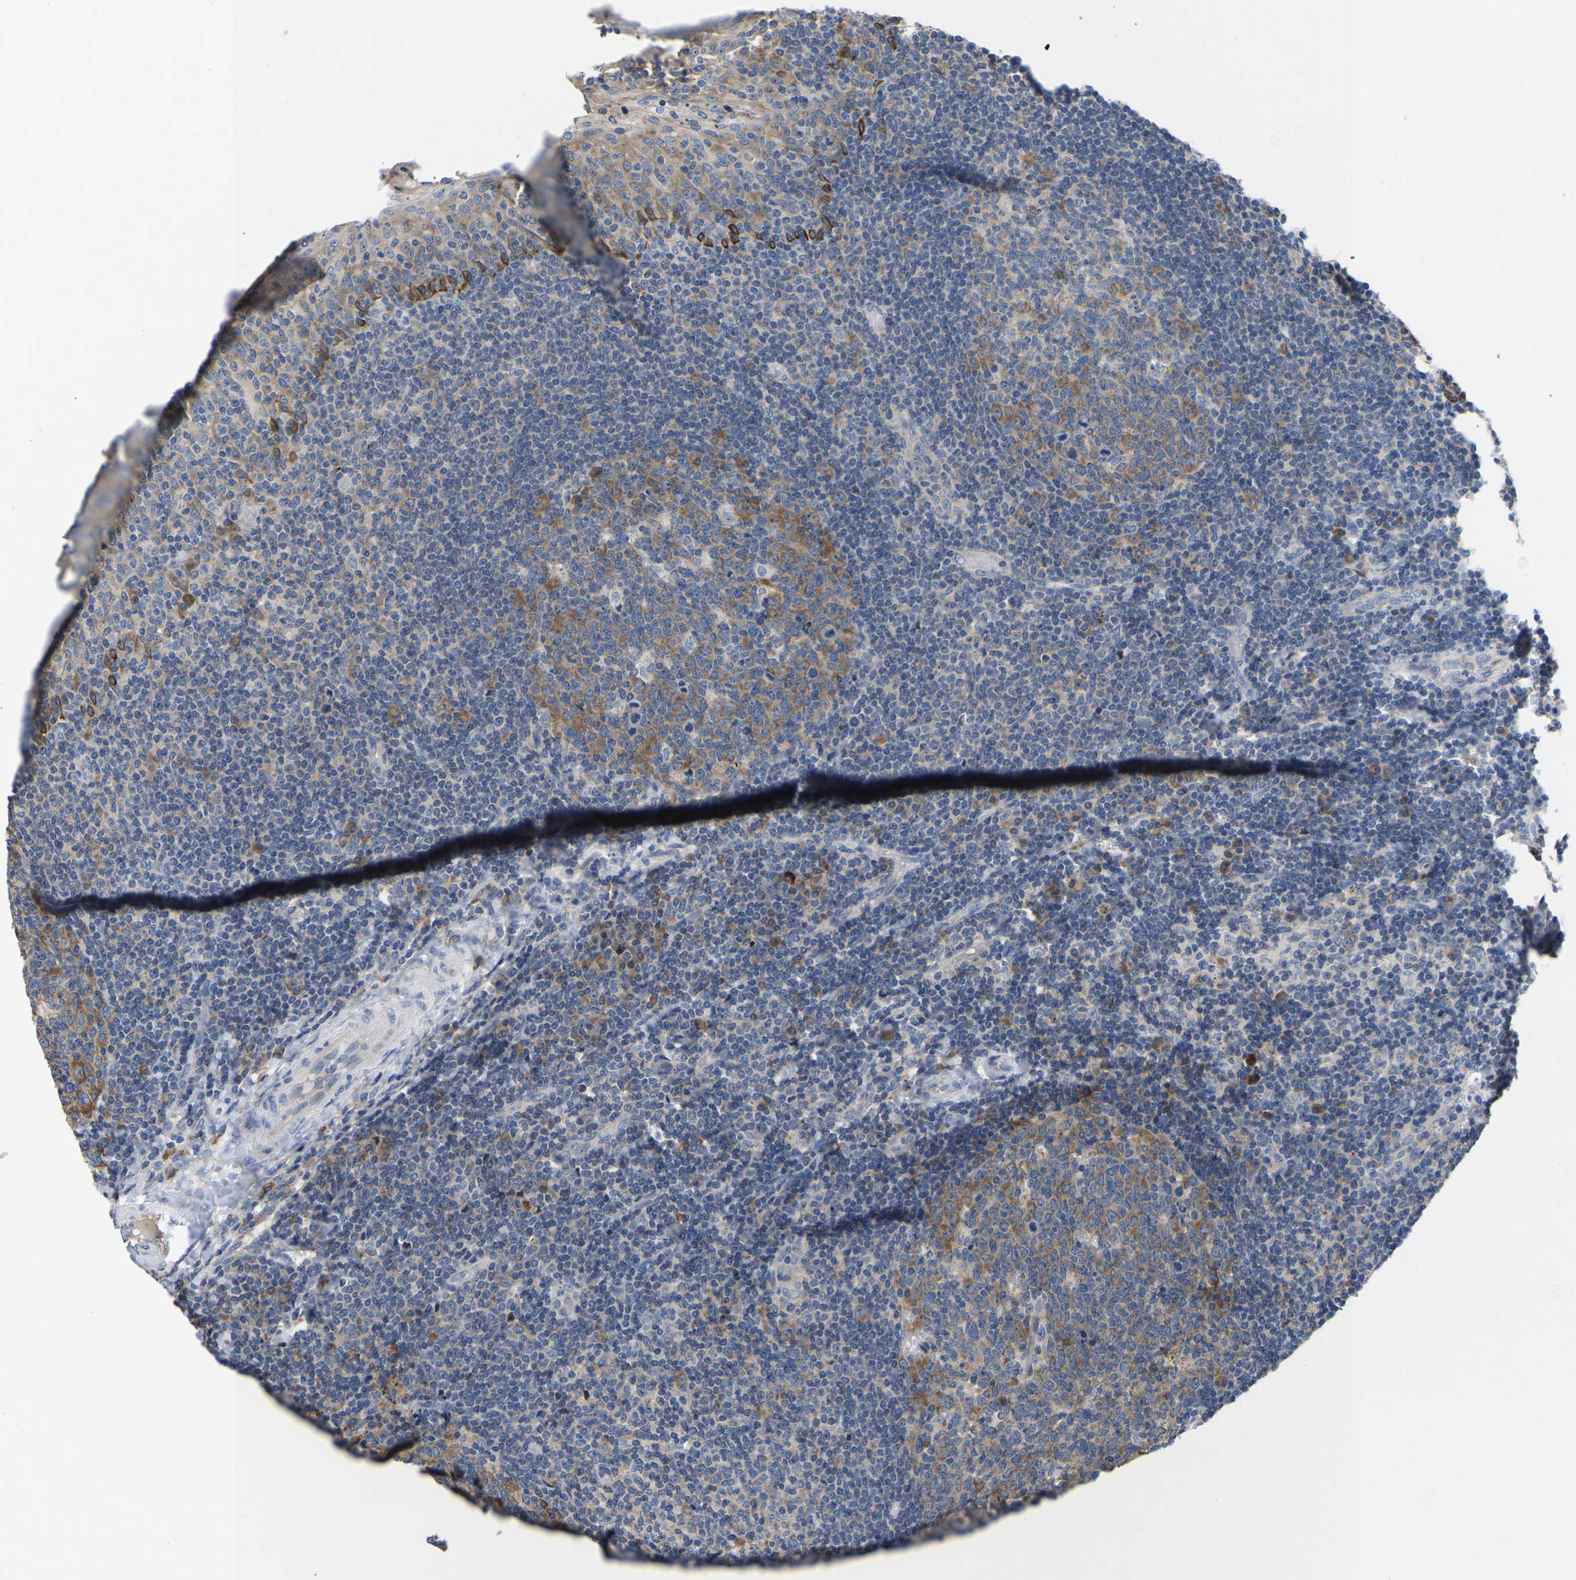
{"staining": {"intensity": "moderate", "quantity": "25%-75%", "location": "cytoplasmic/membranous"}, "tissue": "tonsil", "cell_type": "Germinal center cells", "image_type": "normal", "snomed": [{"axis": "morphology", "description": "Normal tissue, NOS"}, {"axis": "topography", "description": "Tonsil"}], "caption": "This histopathology image displays unremarkable tonsil stained with immunohistochemistry to label a protein in brown. The cytoplasmic/membranous of germinal center cells show moderate positivity for the protein. Nuclei are counter-stained blue.", "gene": "ABCA10", "patient": {"sex": "female", "age": 19}}